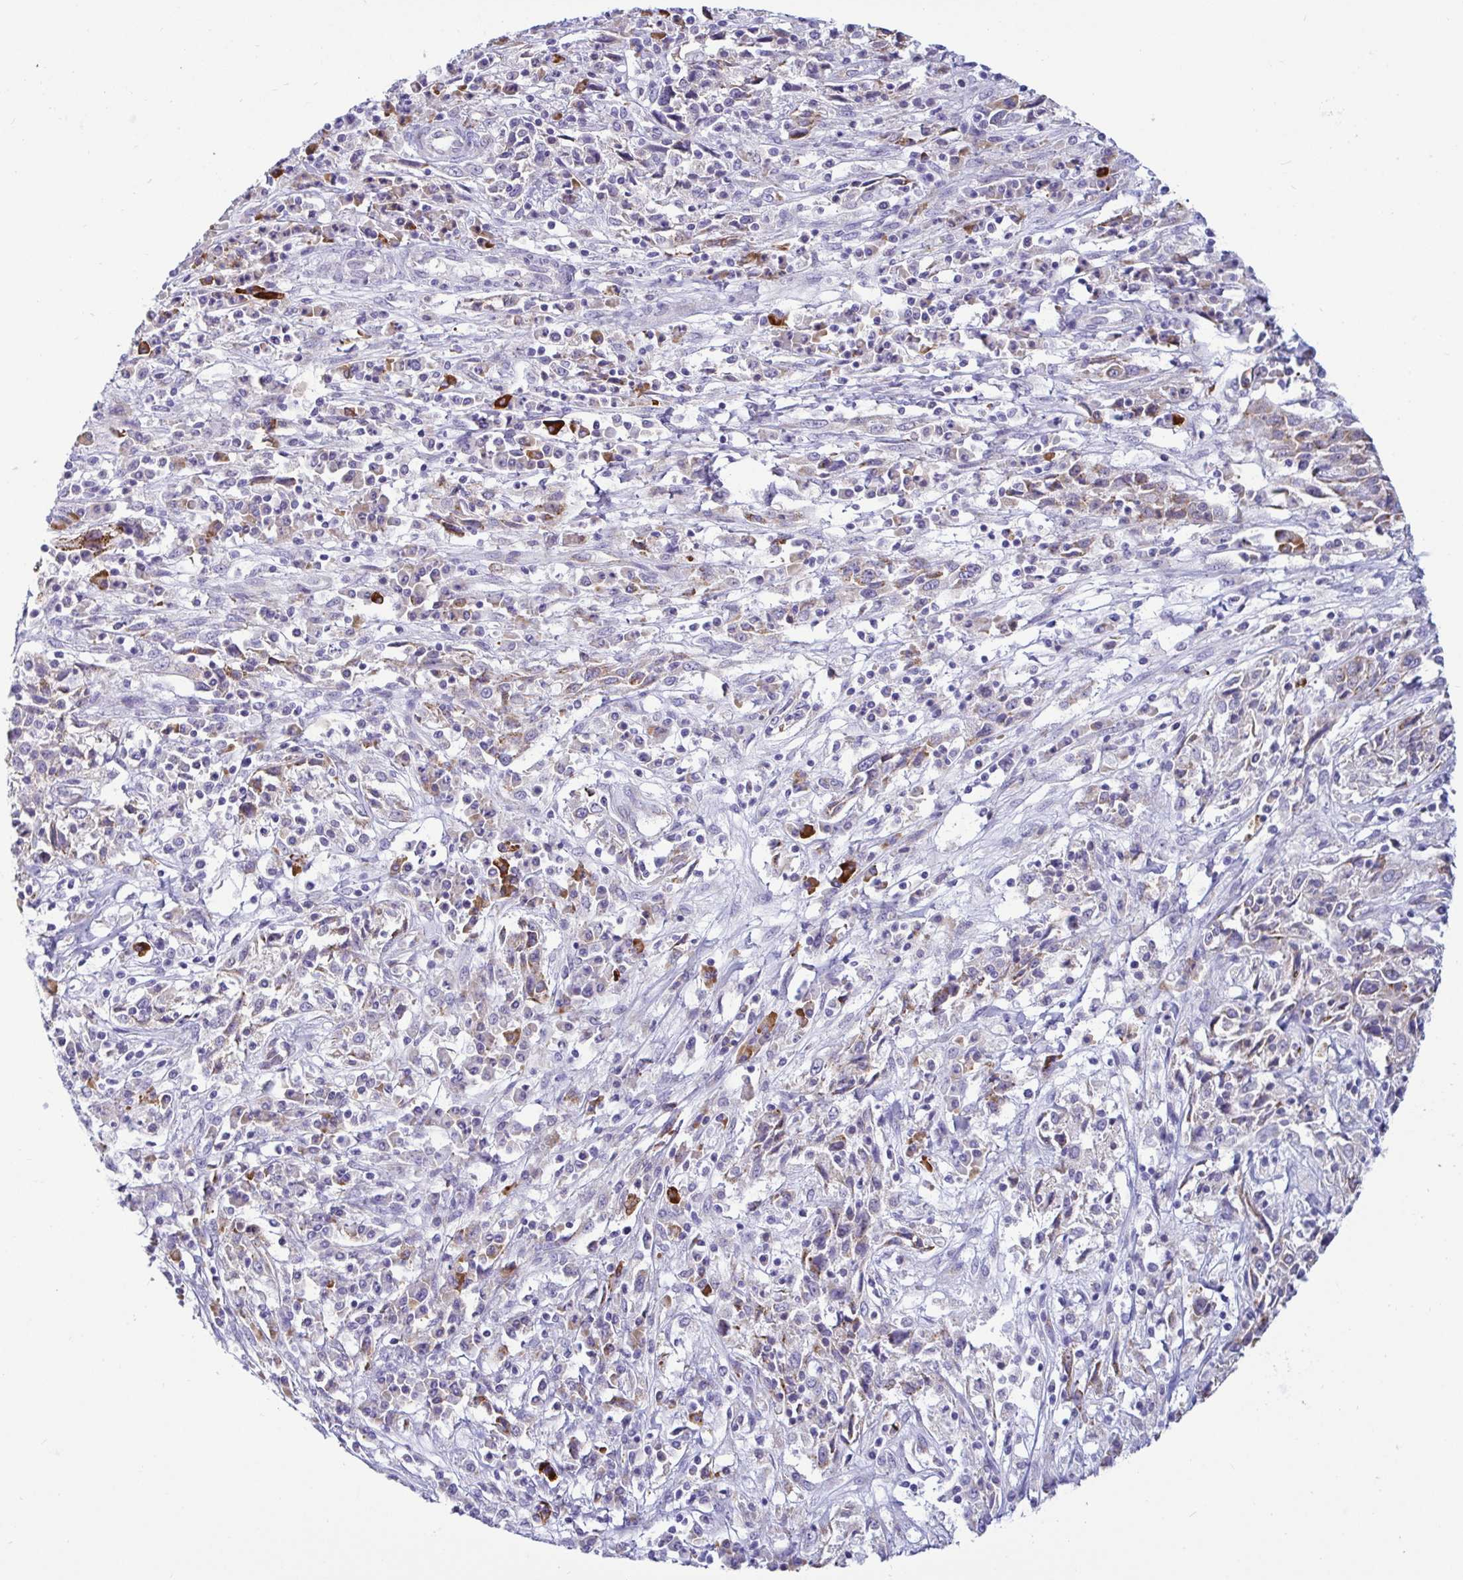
{"staining": {"intensity": "weak", "quantity": "<25%", "location": "cytoplasmic/membranous"}, "tissue": "cervical cancer", "cell_type": "Tumor cells", "image_type": "cancer", "snomed": [{"axis": "morphology", "description": "Adenocarcinoma, NOS"}, {"axis": "topography", "description": "Cervix"}], "caption": "An image of human adenocarcinoma (cervical) is negative for staining in tumor cells.", "gene": "TFPI2", "patient": {"sex": "female", "age": 40}}